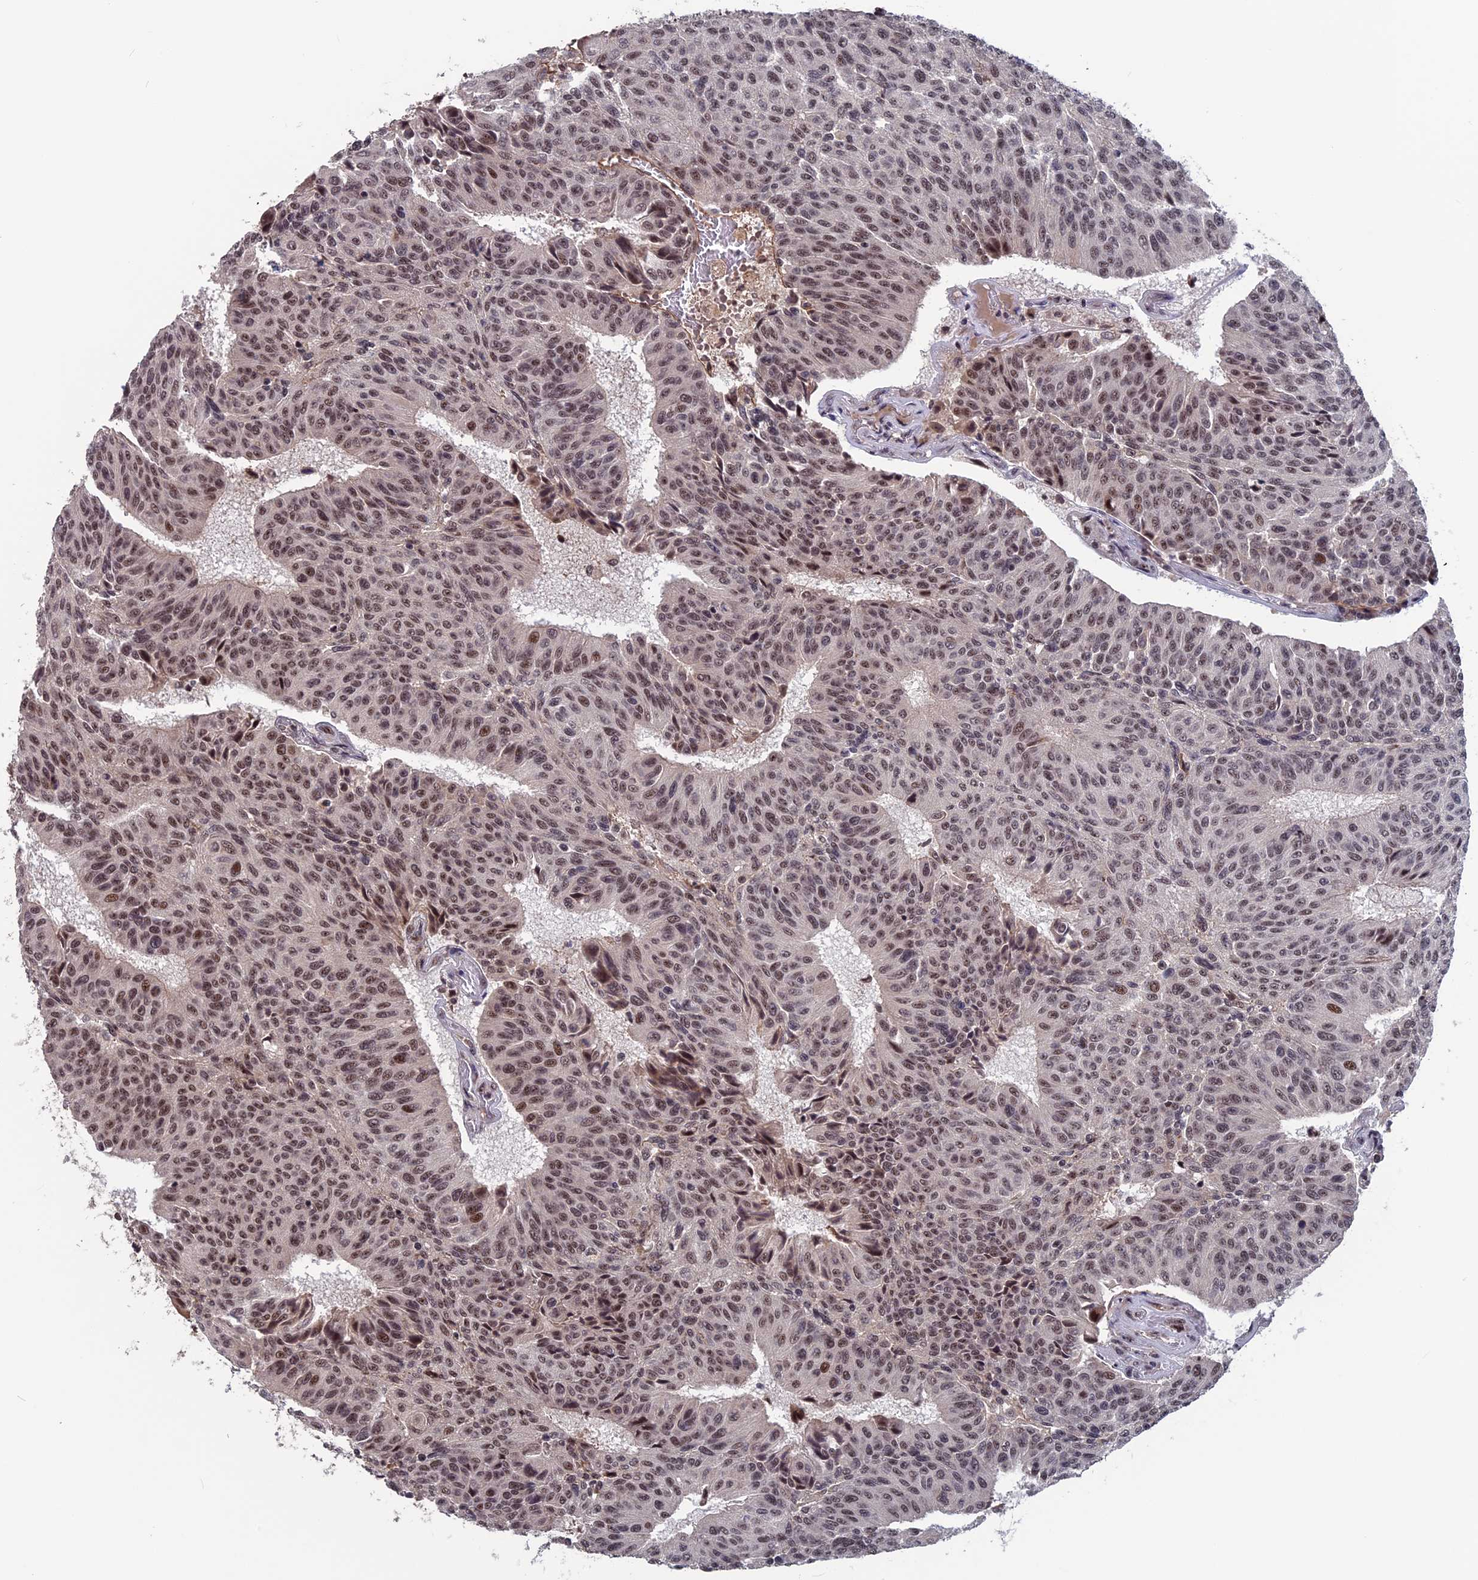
{"staining": {"intensity": "moderate", "quantity": "25%-75%", "location": "nuclear"}, "tissue": "urothelial cancer", "cell_type": "Tumor cells", "image_type": "cancer", "snomed": [{"axis": "morphology", "description": "Urothelial carcinoma, High grade"}, {"axis": "topography", "description": "Urinary bladder"}], "caption": "Moderate nuclear protein positivity is present in approximately 25%-75% of tumor cells in urothelial carcinoma (high-grade).", "gene": "CACTIN", "patient": {"sex": "male", "age": 66}}